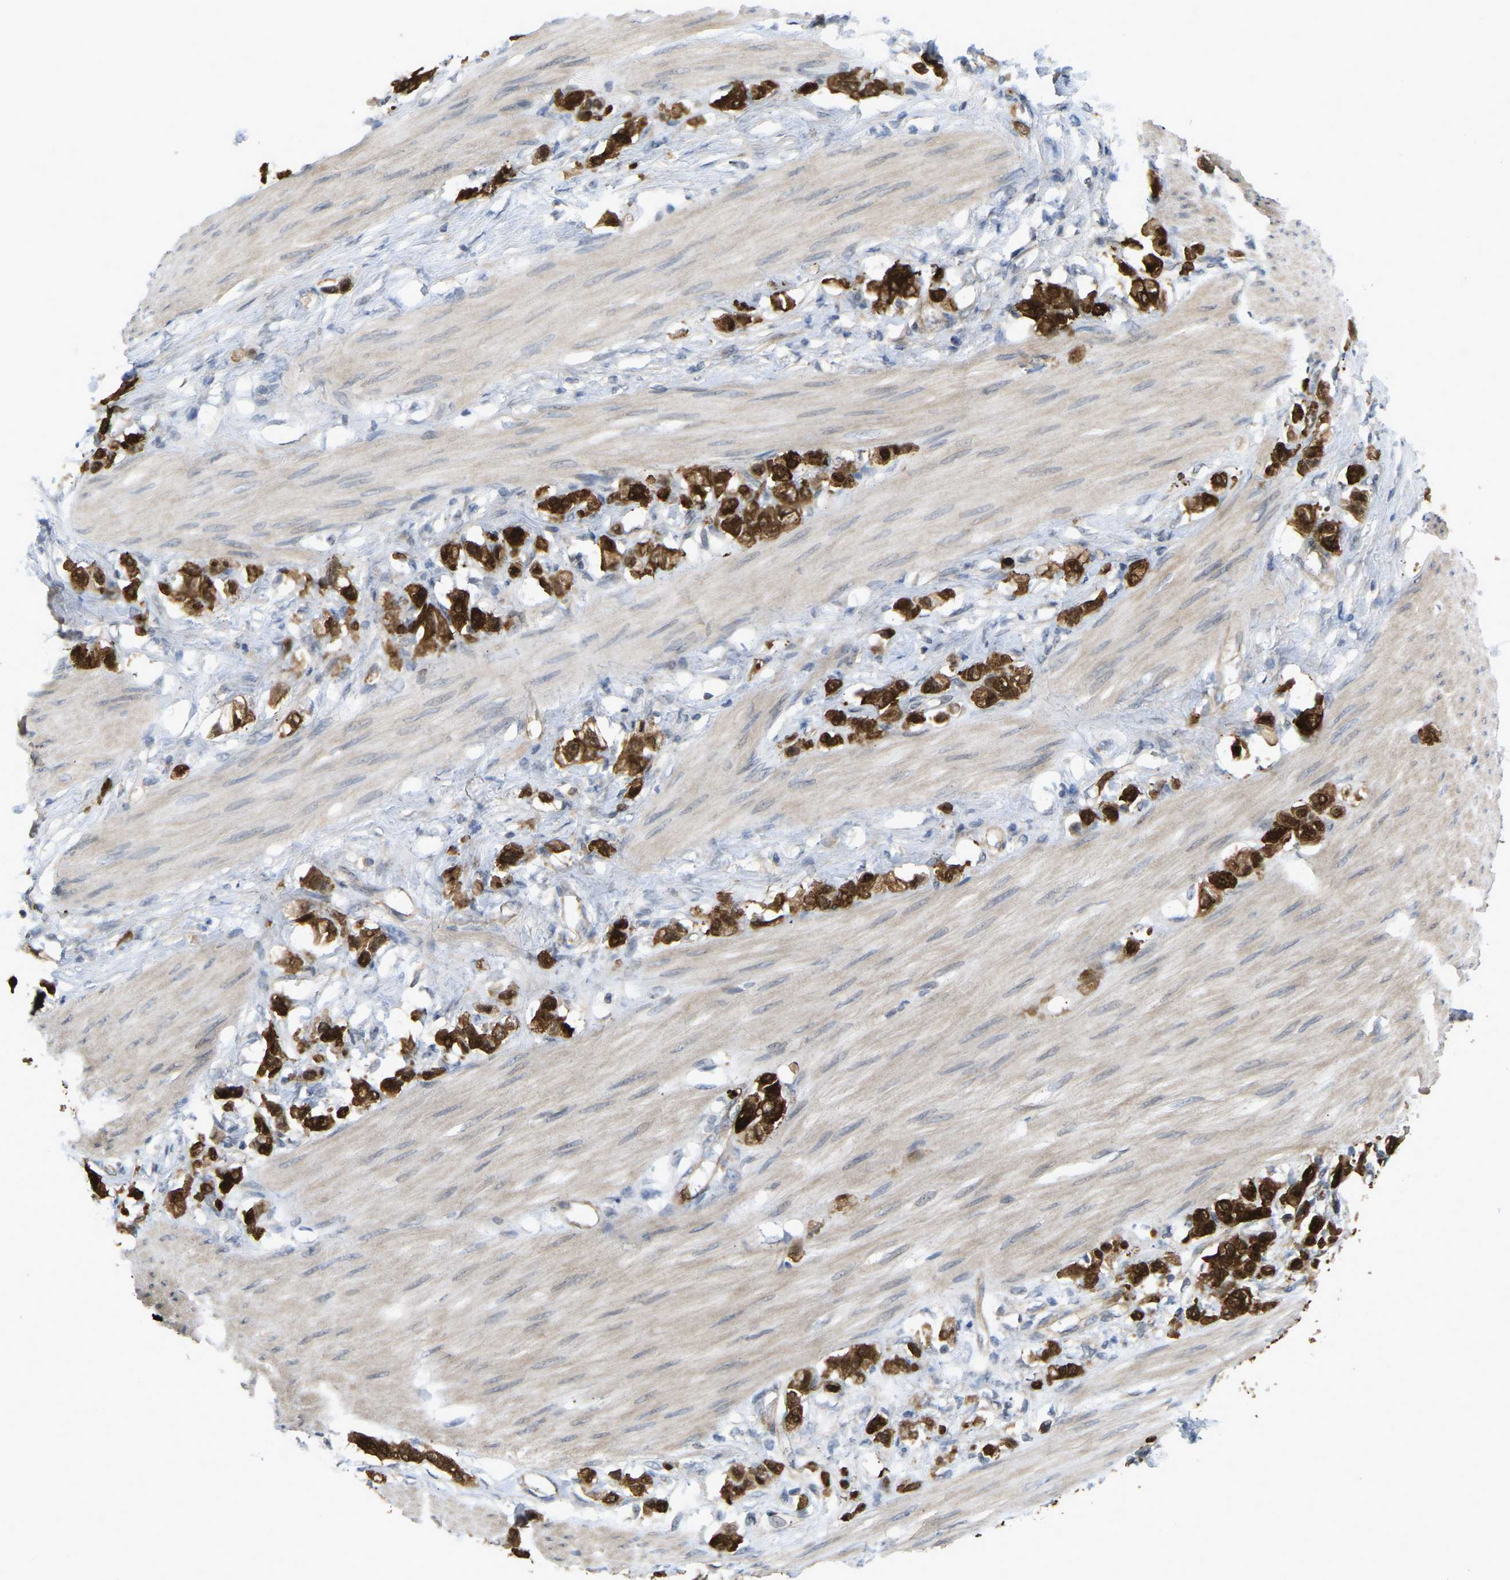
{"staining": {"intensity": "strong", "quantity": ">75%", "location": "cytoplasmic/membranous"}, "tissue": "stomach cancer", "cell_type": "Tumor cells", "image_type": "cancer", "snomed": [{"axis": "morphology", "description": "Adenocarcinoma, NOS"}, {"axis": "topography", "description": "Stomach"}], "caption": "Tumor cells demonstrate high levels of strong cytoplasmic/membranous expression in approximately >75% of cells in stomach adenocarcinoma.", "gene": "SERPINB5", "patient": {"sex": "female", "age": 65}}